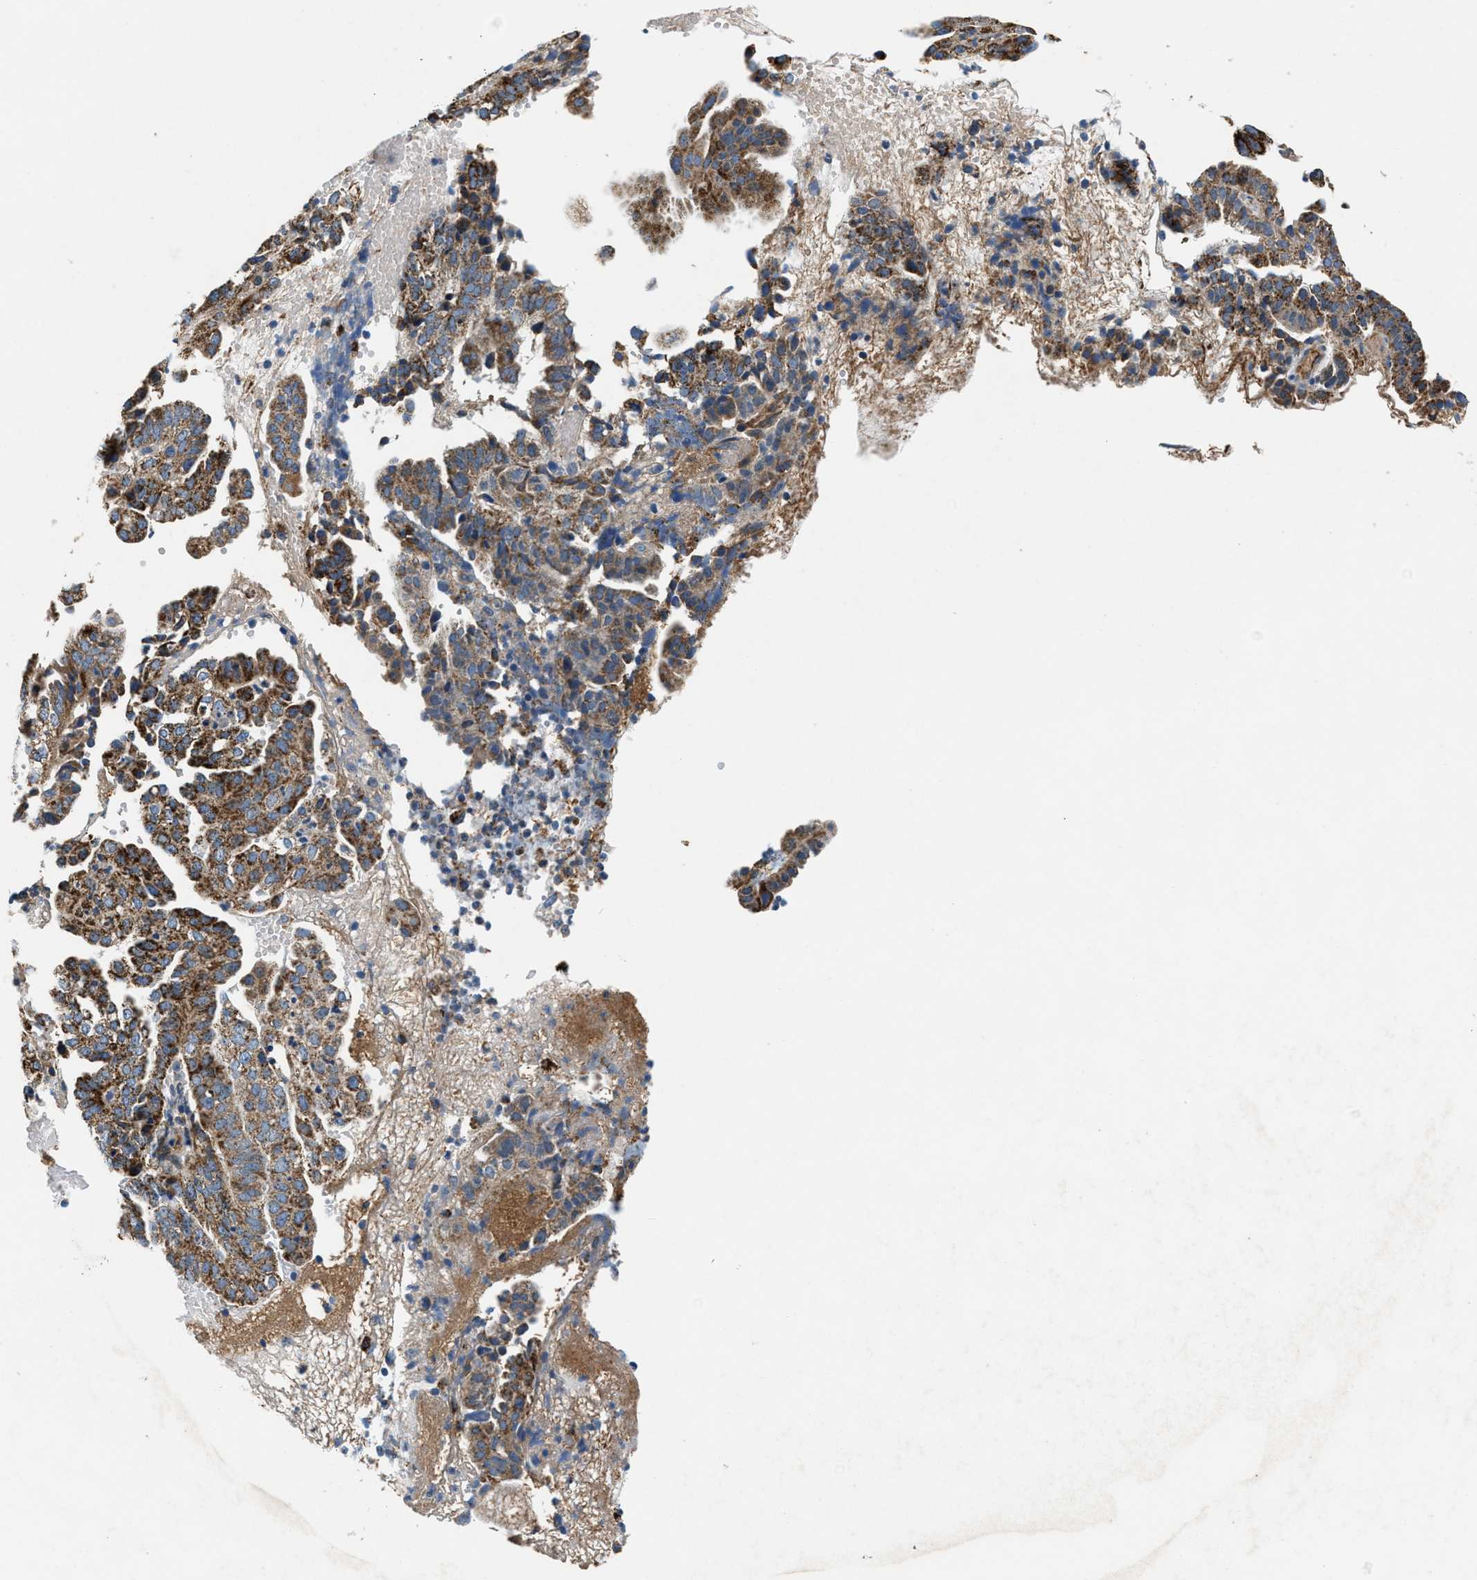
{"staining": {"intensity": "moderate", "quantity": ">75%", "location": "cytoplasmic/membranous"}, "tissue": "endometrial cancer", "cell_type": "Tumor cells", "image_type": "cancer", "snomed": [{"axis": "morphology", "description": "Adenocarcinoma, NOS"}, {"axis": "topography", "description": "Endometrium"}], "caption": "Moderate cytoplasmic/membranous staining for a protein is seen in about >75% of tumor cells of endometrial cancer (adenocarcinoma) using IHC.", "gene": "PRTFDC1", "patient": {"sex": "female", "age": 51}}